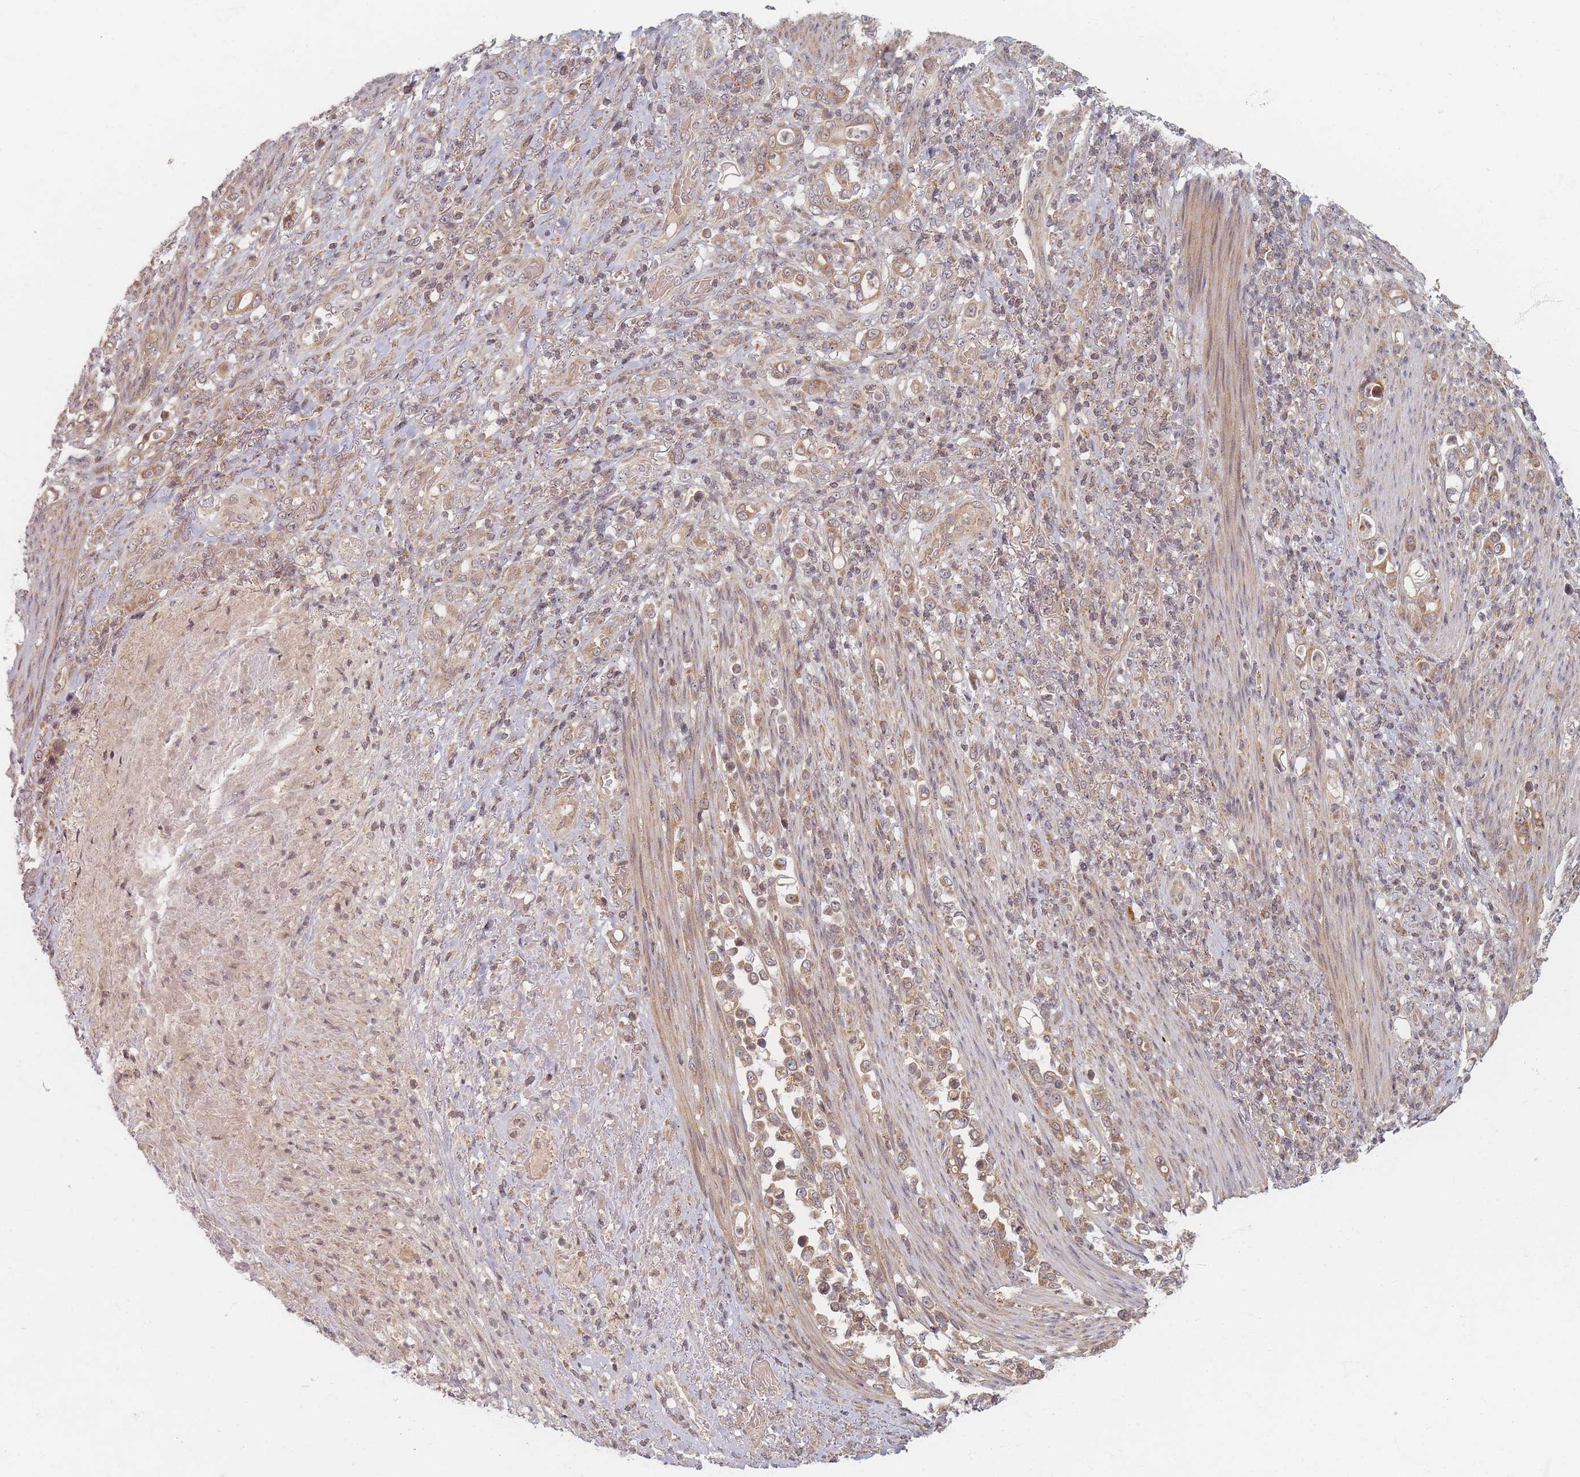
{"staining": {"intensity": "moderate", "quantity": ">75%", "location": "cytoplasmic/membranous"}, "tissue": "stomach cancer", "cell_type": "Tumor cells", "image_type": "cancer", "snomed": [{"axis": "morphology", "description": "Normal tissue, NOS"}, {"axis": "morphology", "description": "Adenocarcinoma, NOS"}, {"axis": "topography", "description": "Stomach"}], "caption": "DAB immunohistochemical staining of human stomach cancer demonstrates moderate cytoplasmic/membranous protein positivity in approximately >75% of tumor cells.", "gene": "RADX", "patient": {"sex": "female", "age": 79}}